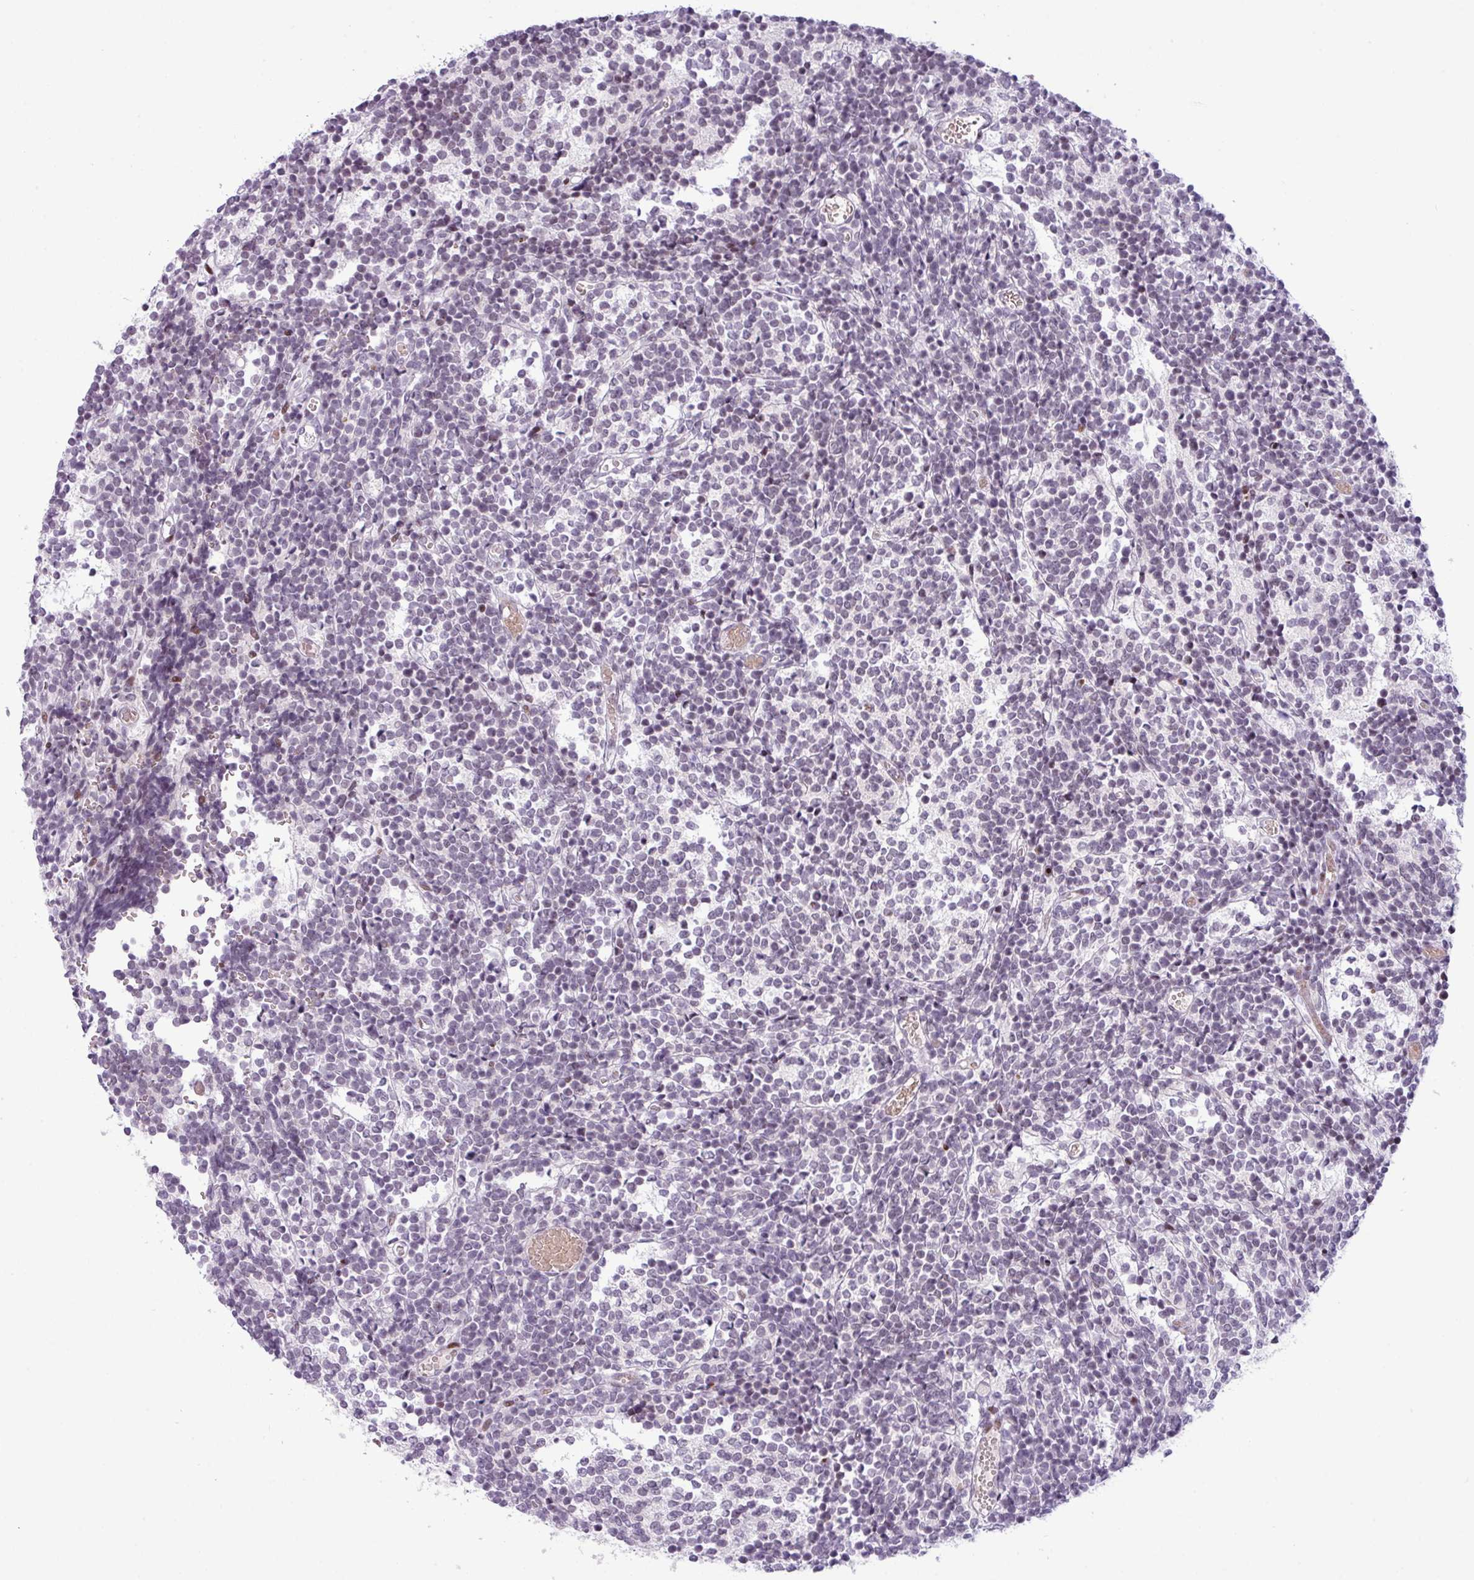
{"staining": {"intensity": "negative", "quantity": "none", "location": "none"}, "tissue": "glioma", "cell_type": "Tumor cells", "image_type": "cancer", "snomed": [{"axis": "morphology", "description": "Glioma, malignant, Low grade"}, {"axis": "topography", "description": "Brain"}], "caption": "Tumor cells are negative for protein expression in human low-grade glioma (malignant). The staining was performed using DAB to visualize the protein expression in brown, while the nuclei were stained in blue with hematoxylin (Magnification: 20x).", "gene": "SLC66A2", "patient": {"sex": "female", "age": 1}}